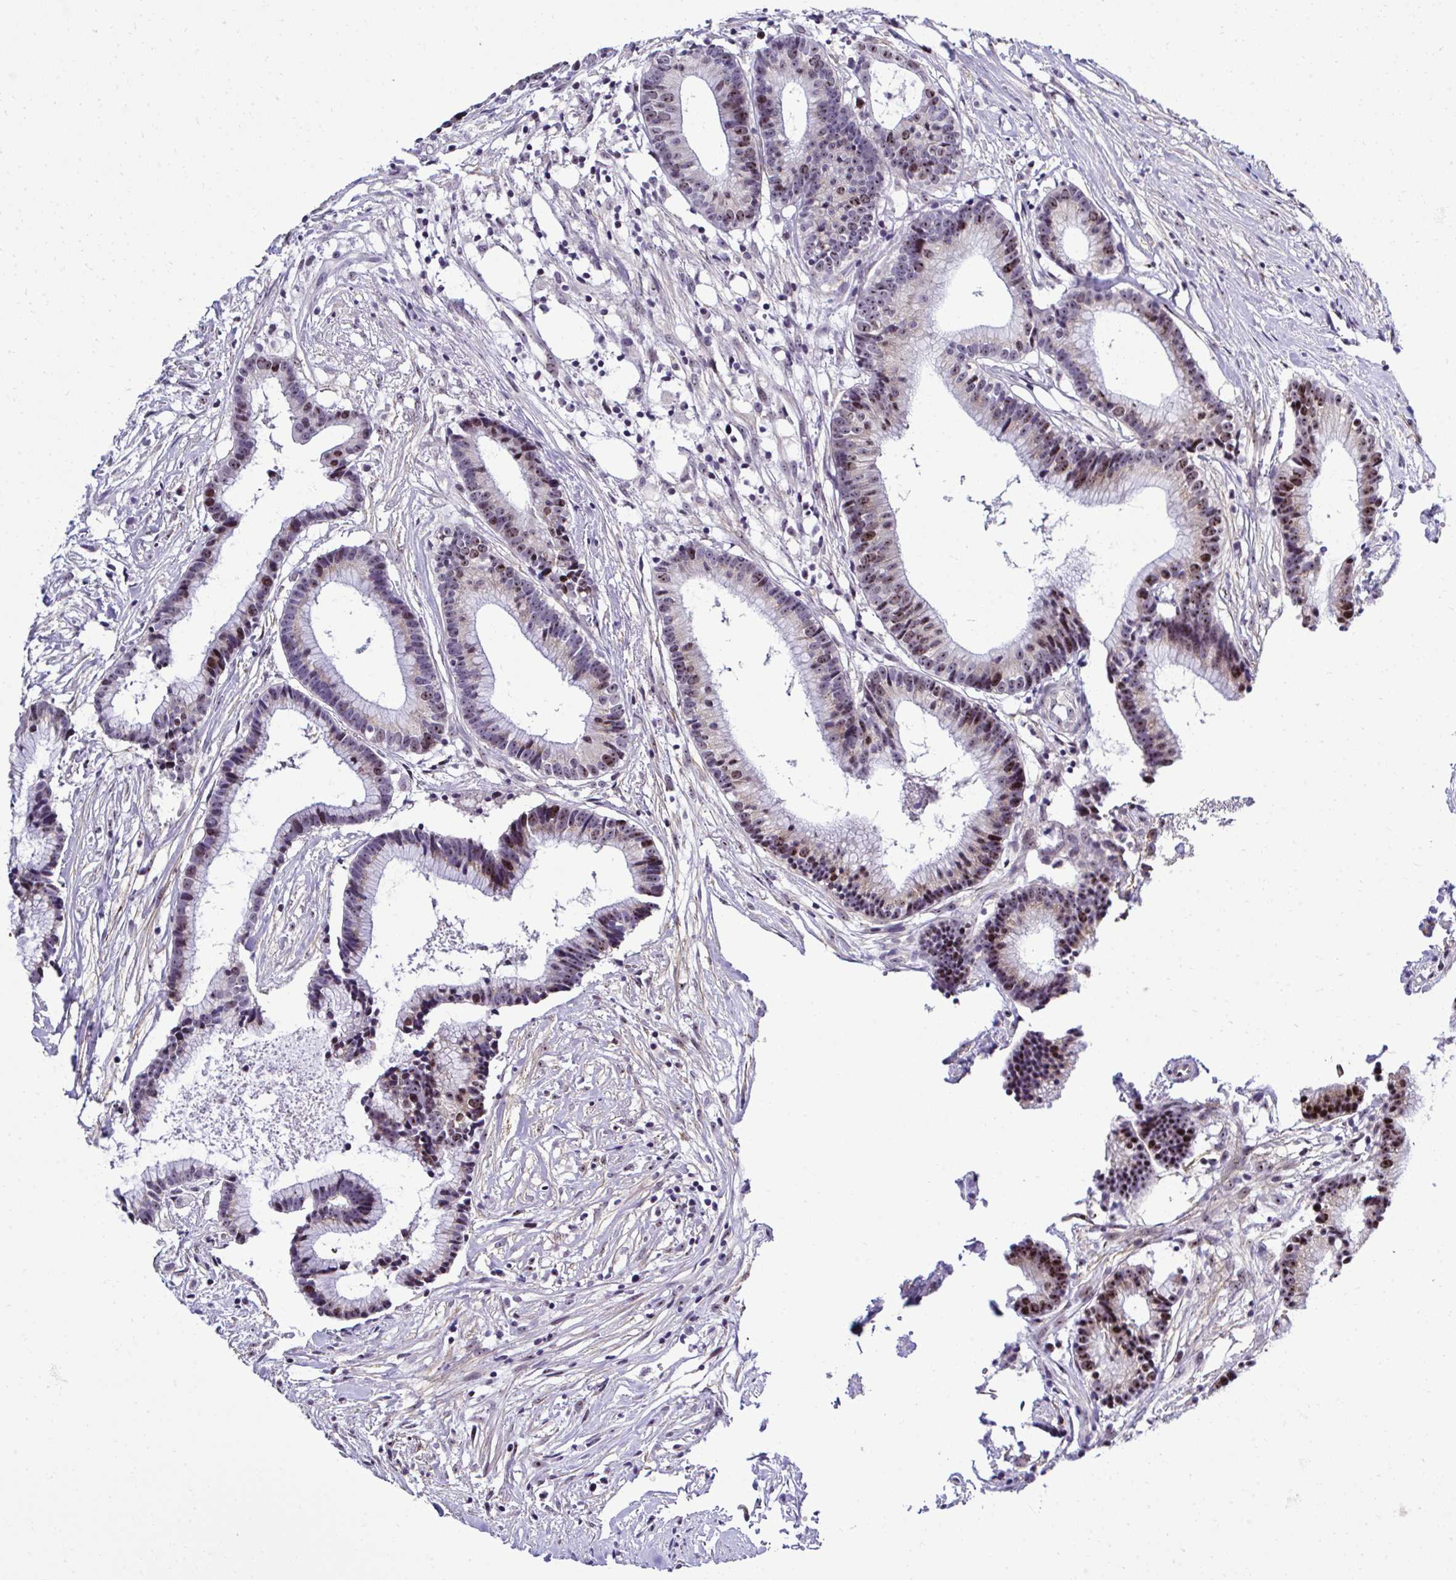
{"staining": {"intensity": "moderate", "quantity": "25%-75%", "location": "nuclear"}, "tissue": "colorectal cancer", "cell_type": "Tumor cells", "image_type": "cancer", "snomed": [{"axis": "morphology", "description": "Adenocarcinoma, NOS"}, {"axis": "topography", "description": "Colon"}], "caption": "Protein analysis of colorectal adenocarcinoma tissue exhibits moderate nuclear positivity in about 25%-75% of tumor cells.", "gene": "CEP72", "patient": {"sex": "female", "age": 78}}